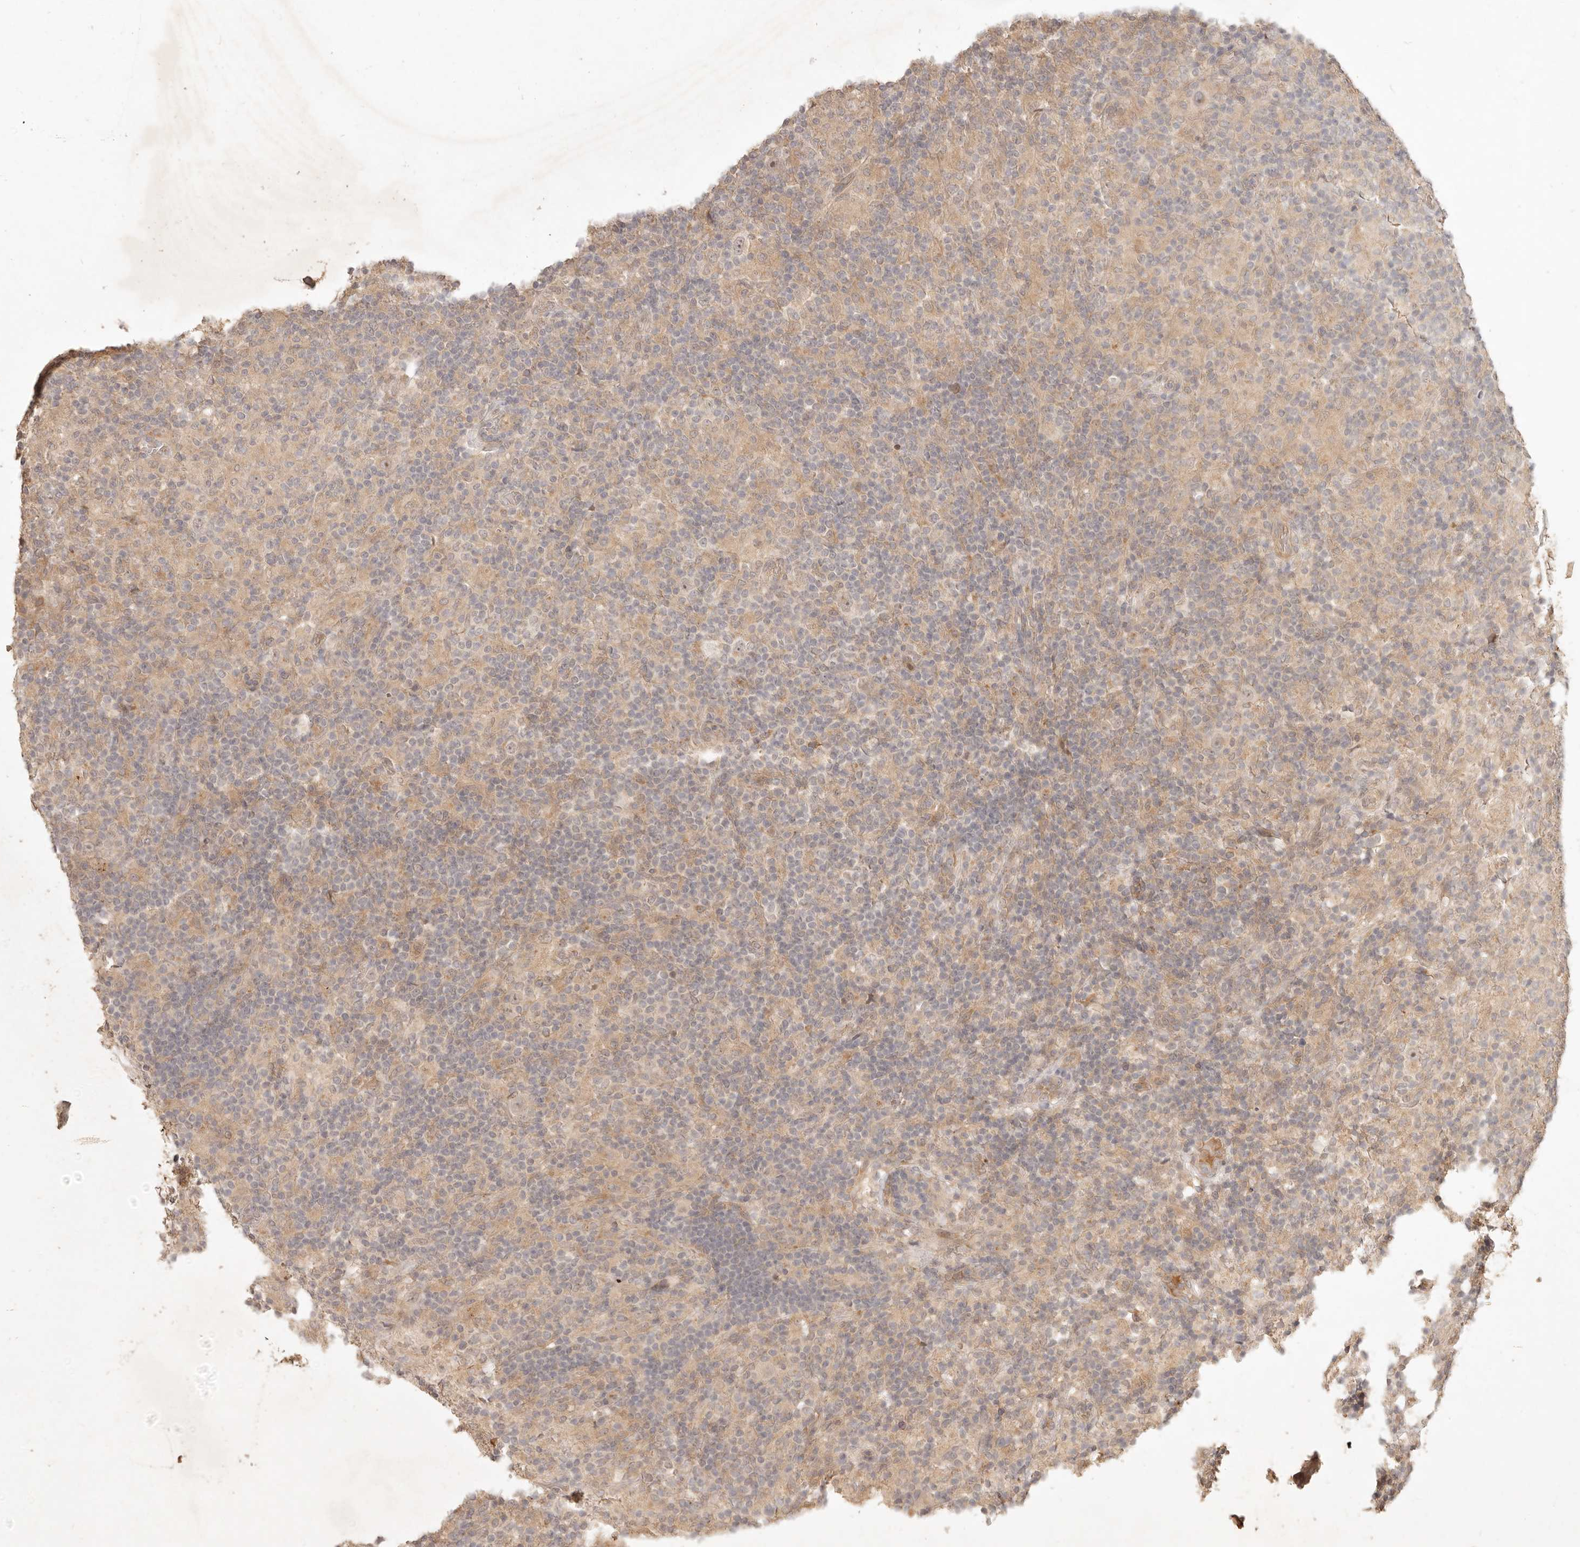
{"staining": {"intensity": "negative", "quantity": "none", "location": "none"}, "tissue": "lymphoma", "cell_type": "Tumor cells", "image_type": "cancer", "snomed": [{"axis": "morphology", "description": "Hodgkin's disease, NOS"}, {"axis": "topography", "description": "Lymph node"}], "caption": "The histopathology image exhibits no significant expression in tumor cells of Hodgkin's disease.", "gene": "UBXN11", "patient": {"sex": "male", "age": 70}}